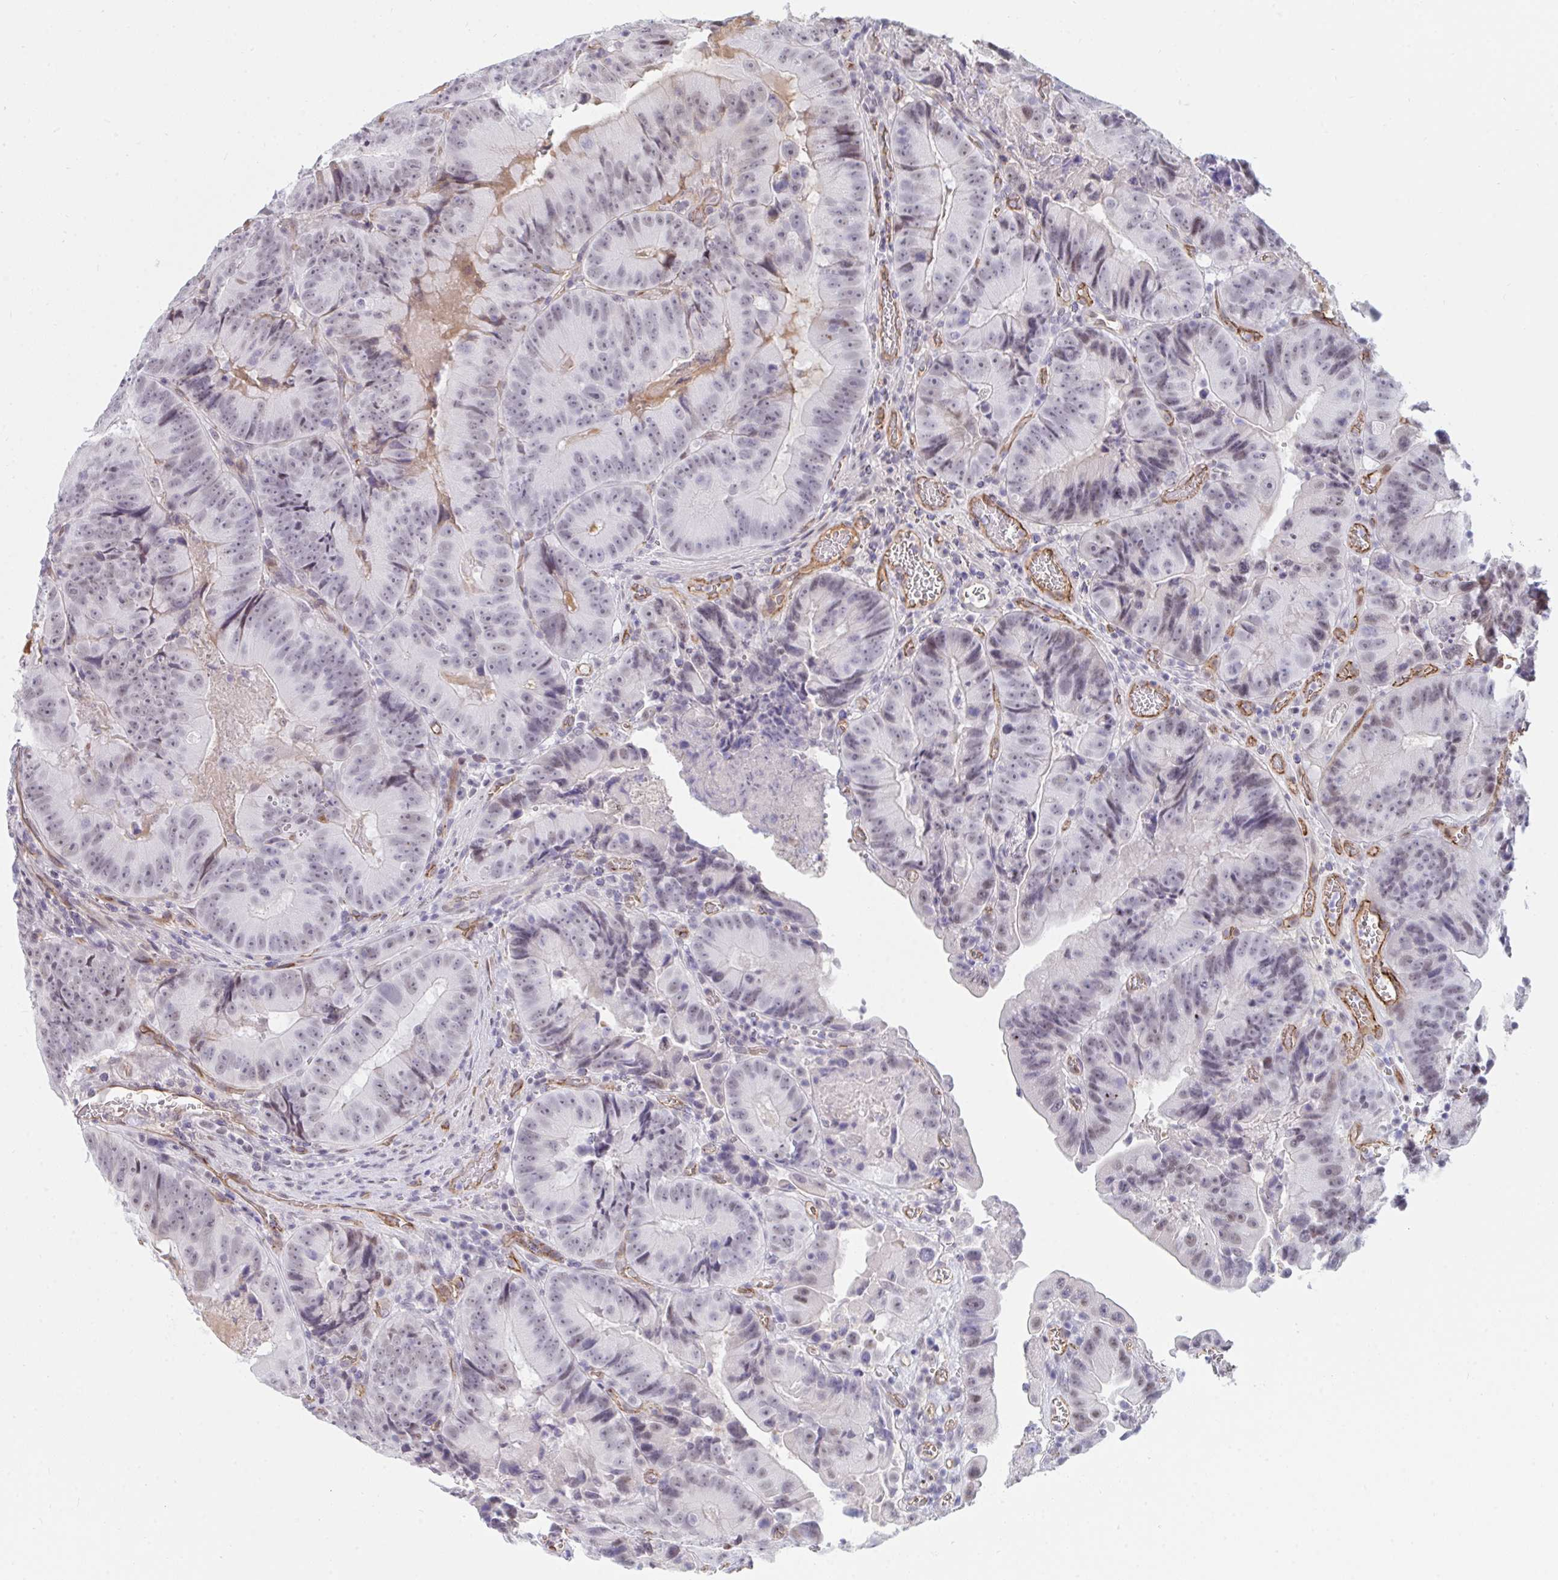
{"staining": {"intensity": "weak", "quantity": "<25%", "location": "nuclear"}, "tissue": "colorectal cancer", "cell_type": "Tumor cells", "image_type": "cancer", "snomed": [{"axis": "morphology", "description": "Adenocarcinoma, NOS"}, {"axis": "topography", "description": "Colon"}], "caption": "A micrograph of human colorectal adenocarcinoma is negative for staining in tumor cells.", "gene": "DSCAML1", "patient": {"sex": "female", "age": 86}}